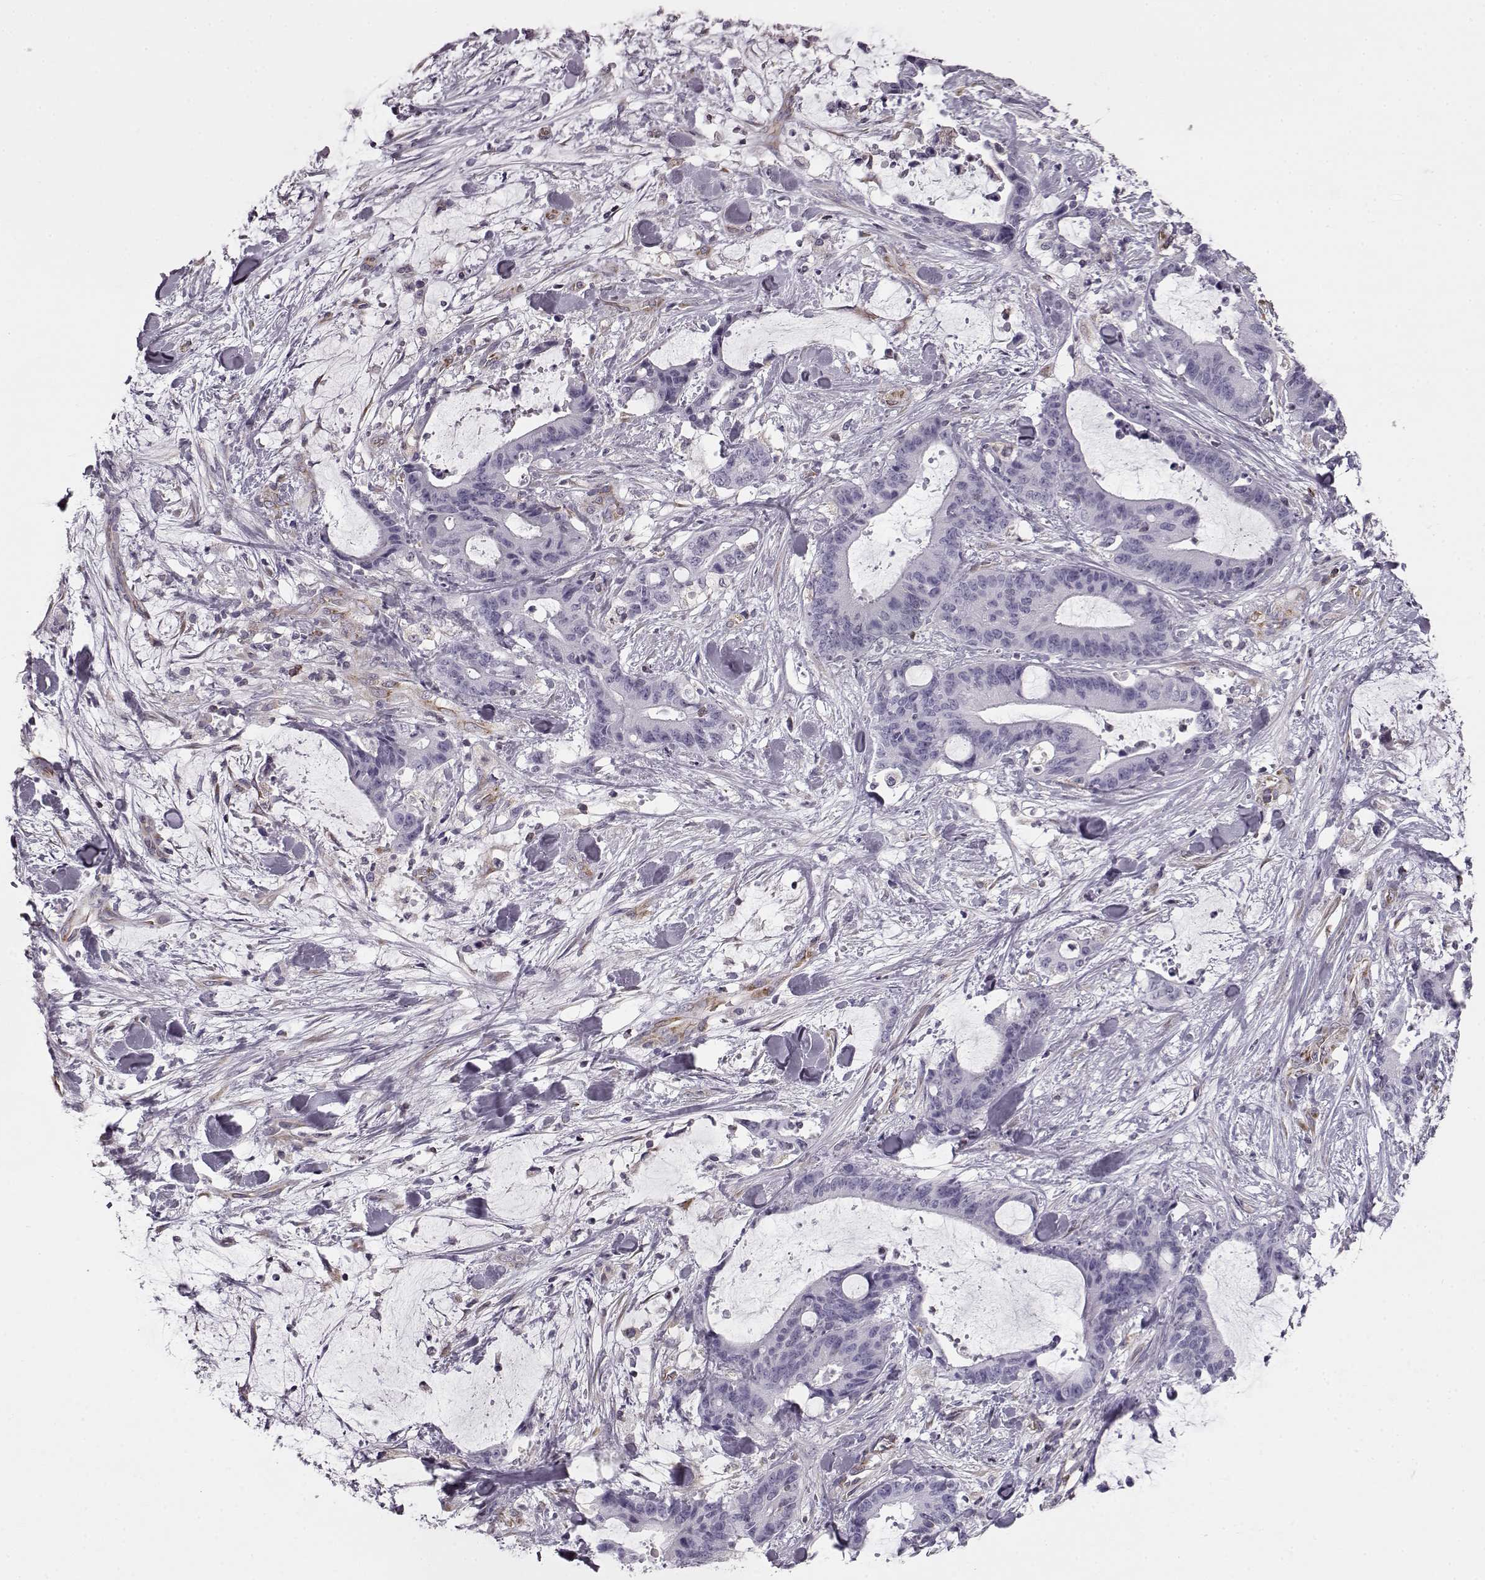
{"staining": {"intensity": "negative", "quantity": "none", "location": "none"}, "tissue": "liver cancer", "cell_type": "Tumor cells", "image_type": "cancer", "snomed": [{"axis": "morphology", "description": "Cholangiocarcinoma"}, {"axis": "topography", "description": "Liver"}], "caption": "Immunohistochemistry of human cholangiocarcinoma (liver) reveals no staining in tumor cells.", "gene": "ELOVL5", "patient": {"sex": "female", "age": 73}}